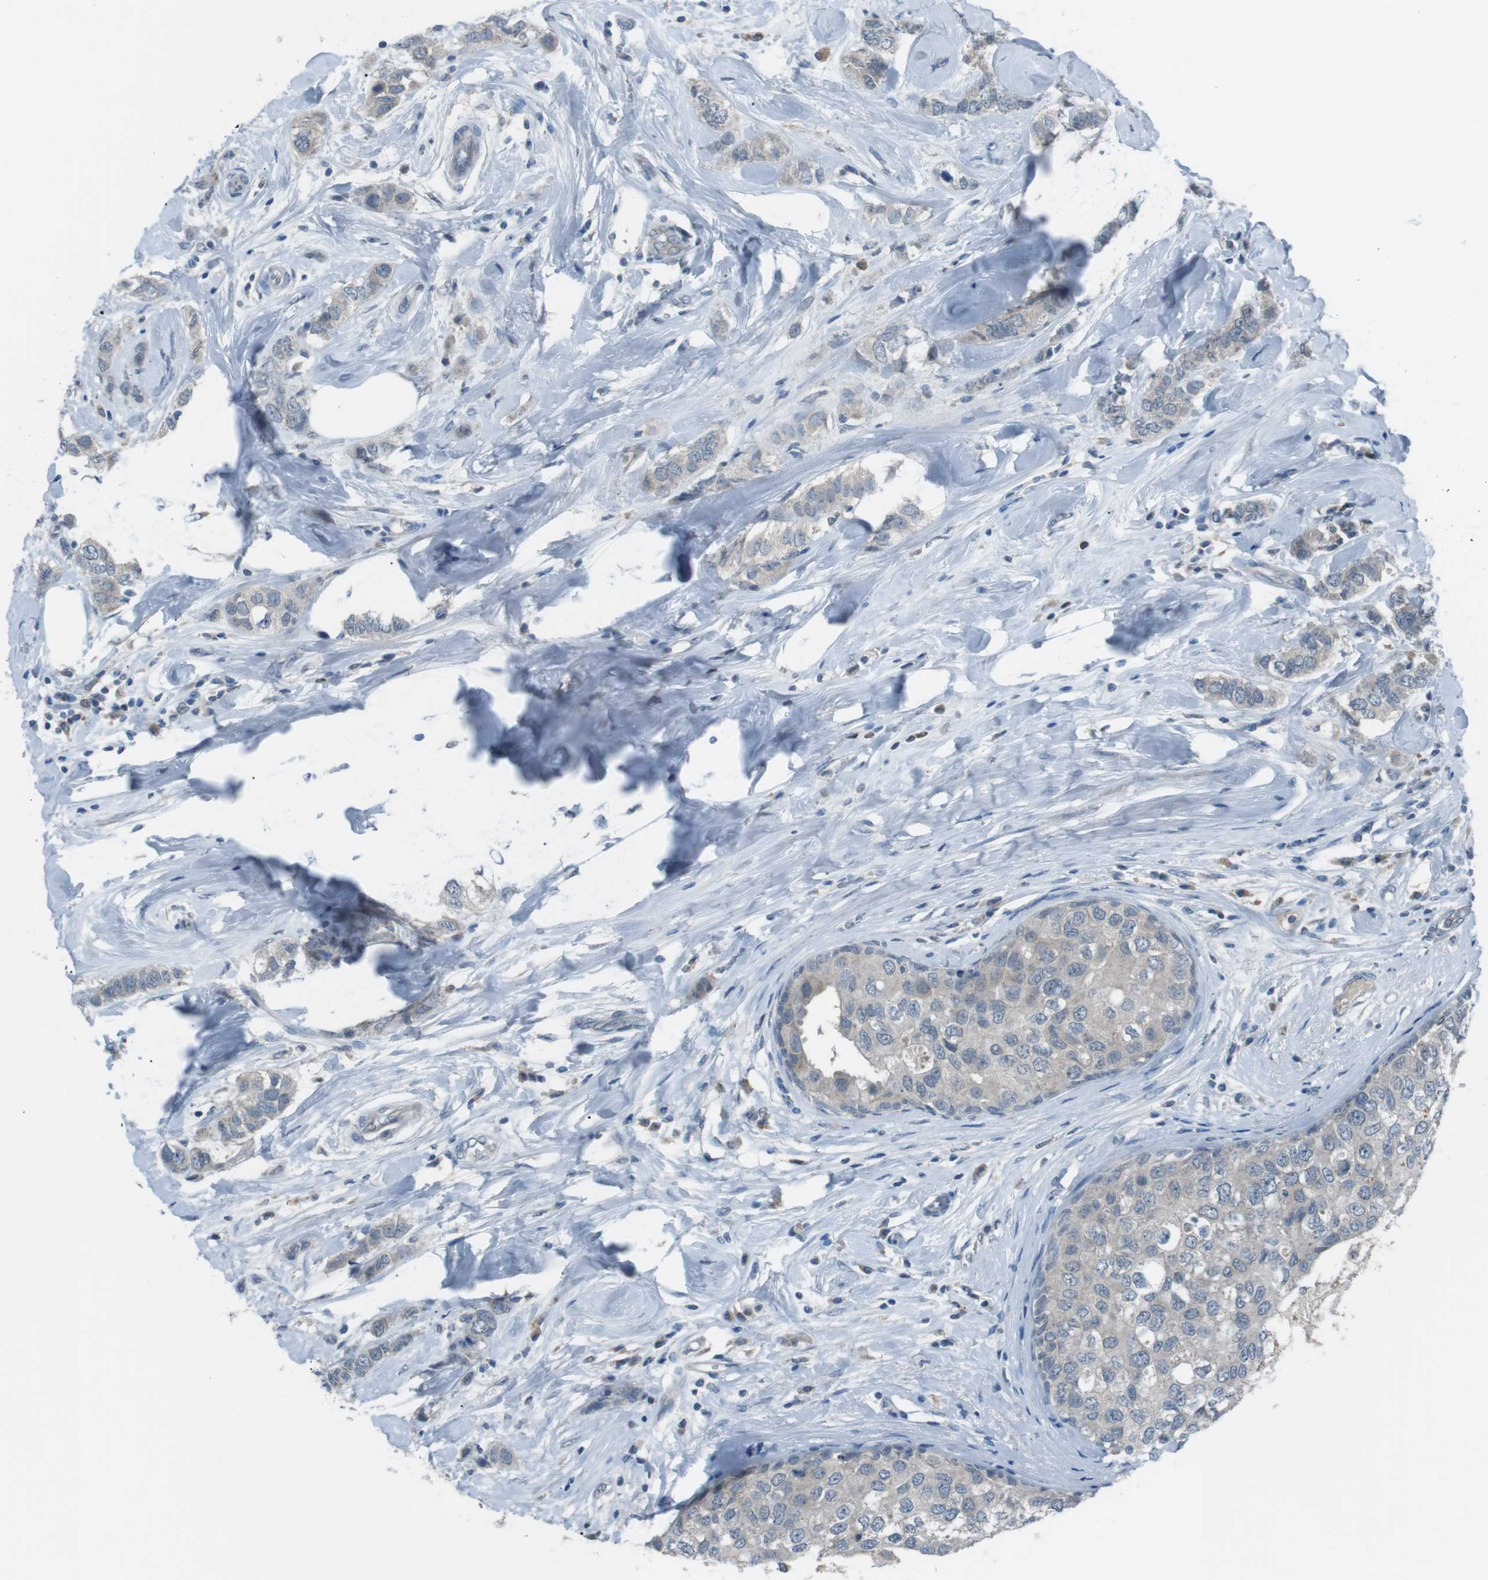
{"staining": {"intensity": "weak", "quantity": "25%-75%", "location": "cytoplasmic/membranous"}, "tissue": "breast cancer", "cell_type": "Tumor cells", "image_type": "cancer", "snomed": [{"axis": "morphology", "description": "Duct carcinoma"}, {"axis": "topography", "description": "Breast"}], "caption": "Protein expression analysis of invasive ductal carcinoma (breast) demonstrates weak cytoplasmic/membranous staining in approximately 25%-75% of tumor cells.", "gene": "FCRLA", "patient": {"sex": "female", "age": 50}}